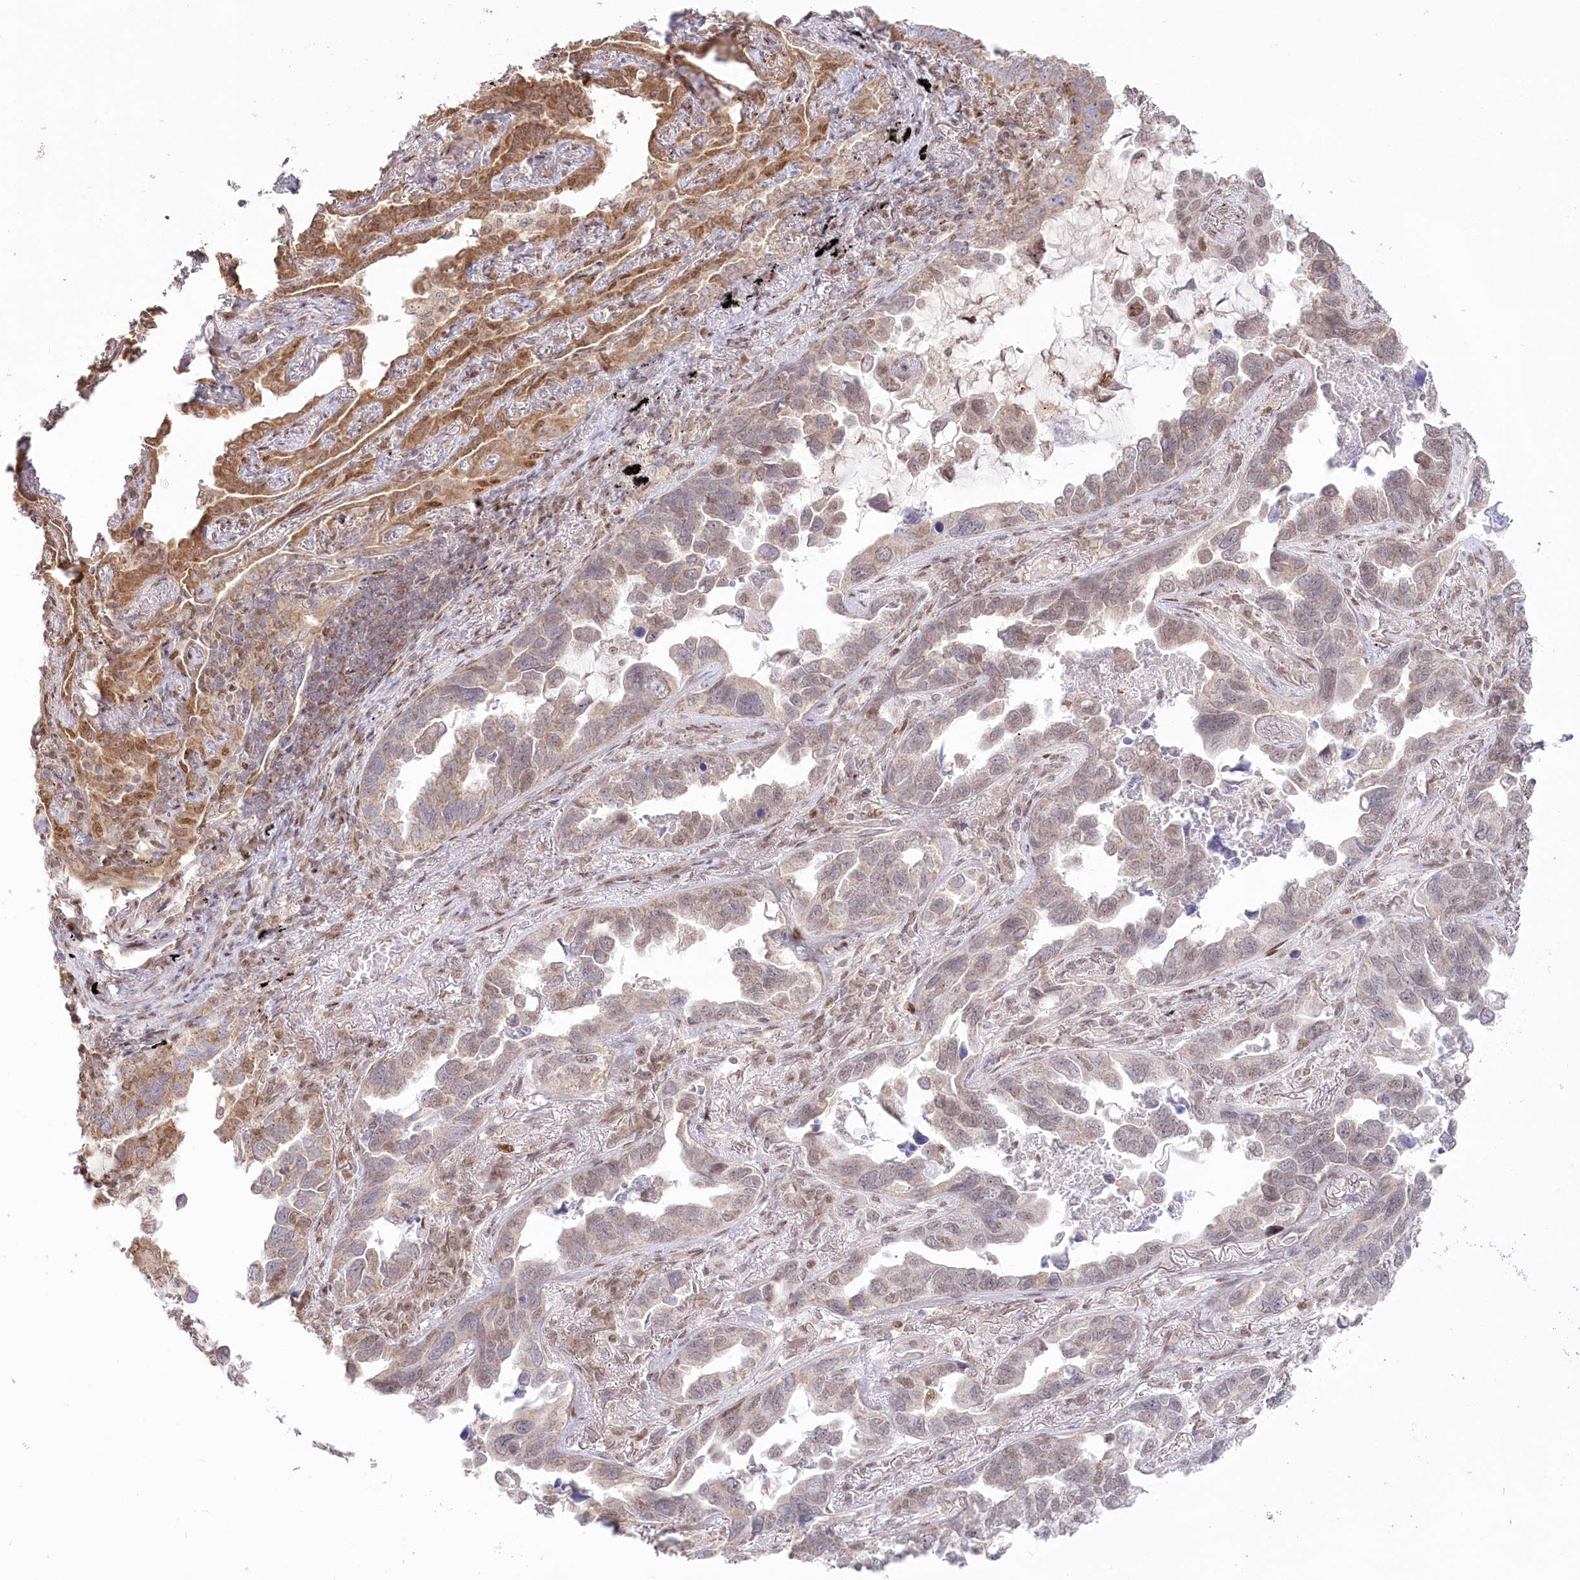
{"staining": {"intensity": "weak", "quantity": ">75%", "location": "cytoplasmic/membranous,nuclear"}, "tissue": "lung cancer", "cell_type": "Tumor cells", "image_type": "cancer", "snomed": [{"axis": "morphology", "description": "Adenocarcinoma, NOS"}, {"axis": "topography", "description": "Lung"}], "caption": "DAB immunohistochemical staining of lung adenocarcinoma displays weak cytoplasmic/membranous and nuclear protein expression in about >75% of tumor cells. The protein is stained brown, and the nuclei are stained in blue (DAB (3,3'-diaminobenzidine) IHC with brightfield microscopy, high magnification).", "gene": "PYURF", "patient": {"sex": "male", "age": 67}}